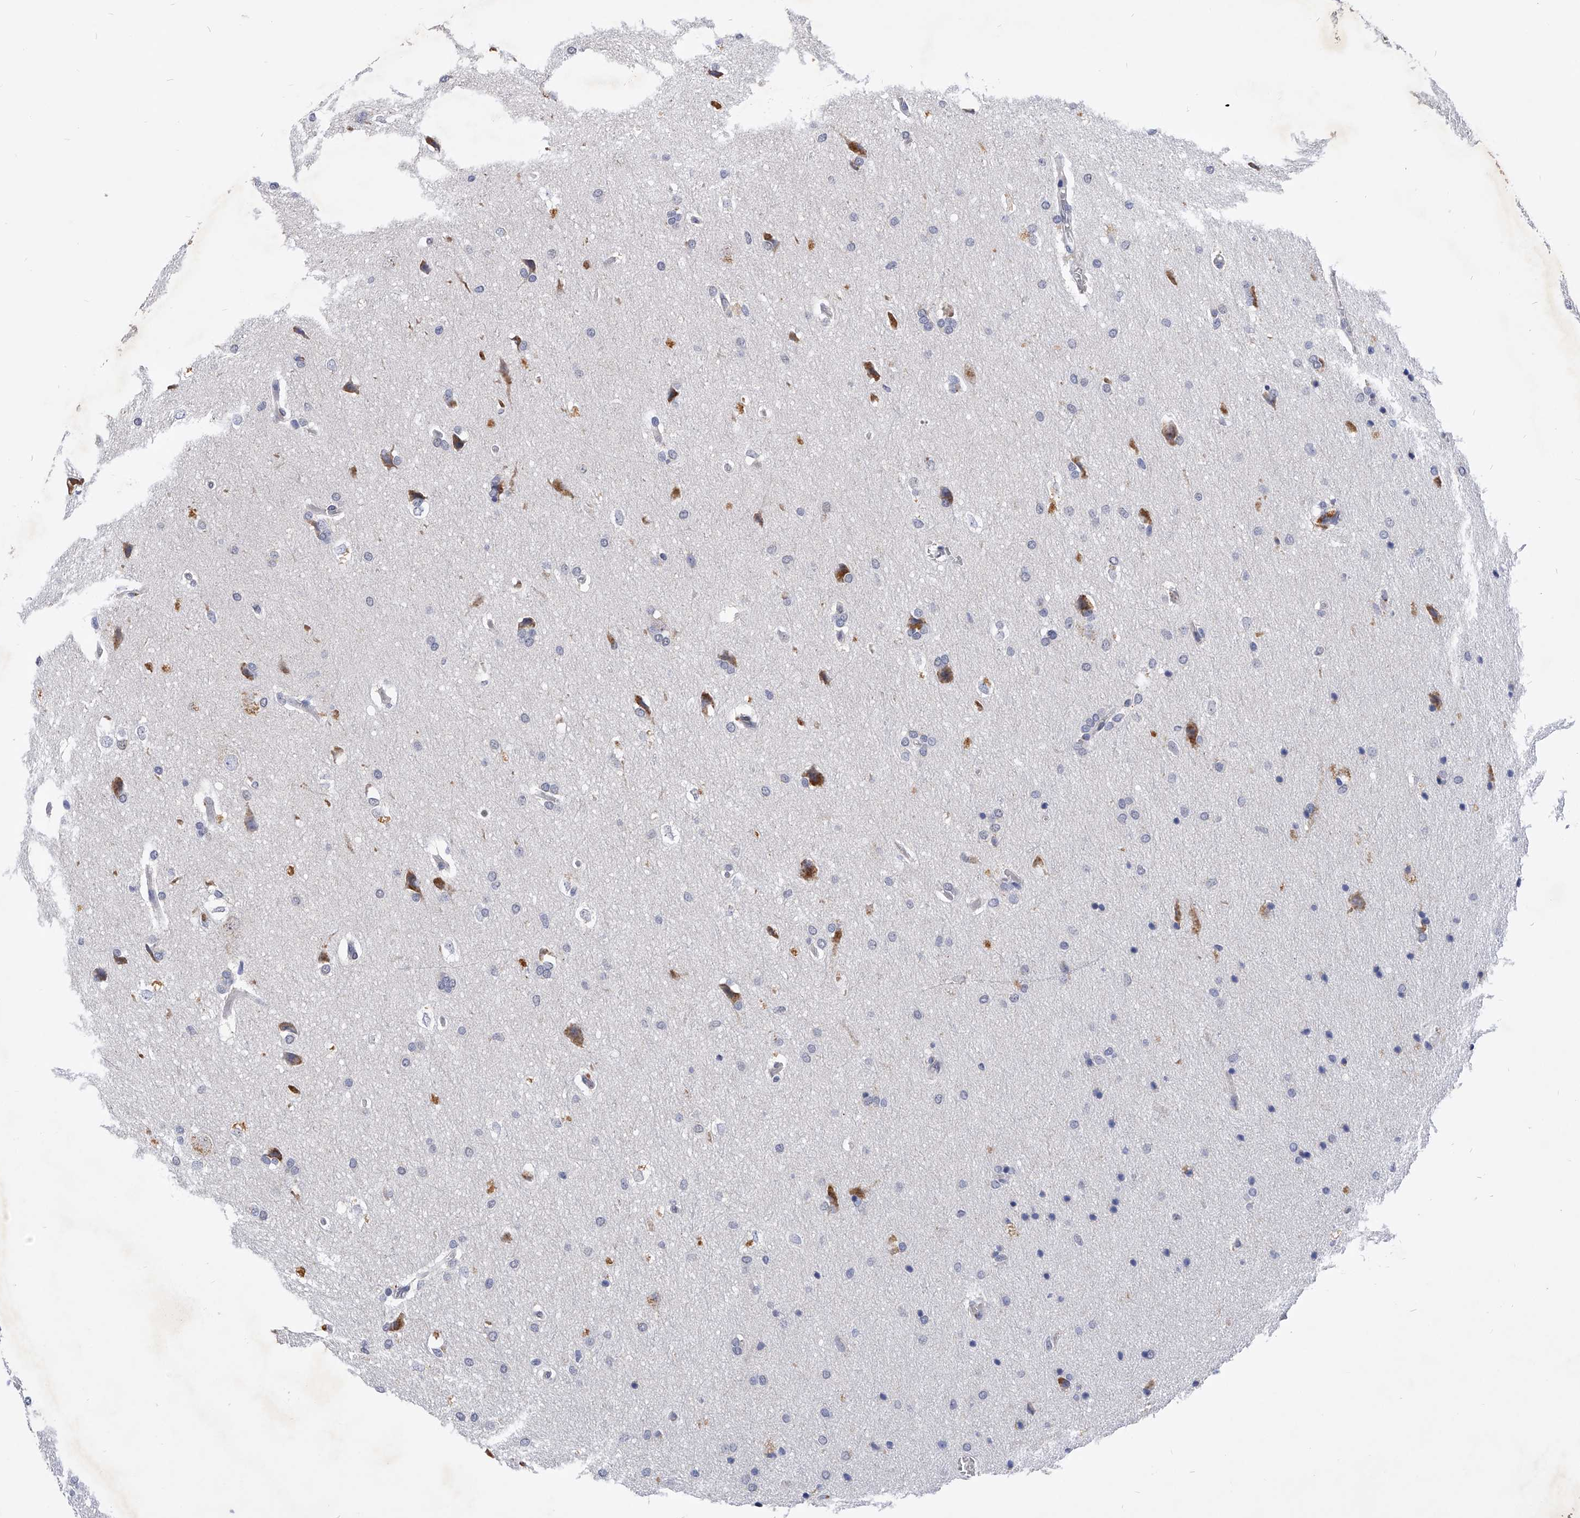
{"staining": {"intensity": "negative", "quantity": "none", "location": "none"}, "tissue": "glioma", "cell_type": "Tumor cells", "image_type": "cancer", "snomed": [{"axis": "morphology", "description": "Glioma, malignant, Low grade"}, {"axis": "topography", "description": "Brain"}], "caption": "IHC photomicrograph of neoplastic tissue: glioma stained with DAB reveals no significant protein expression in tumor cells. (DAB (3,3'-diaminobenzidine) immunohistochemistry (IHC) visualized using brightfield microscopy, high magnification).", "gene": "ZNF529", "patient": {"sex": "female", "age": 37}}